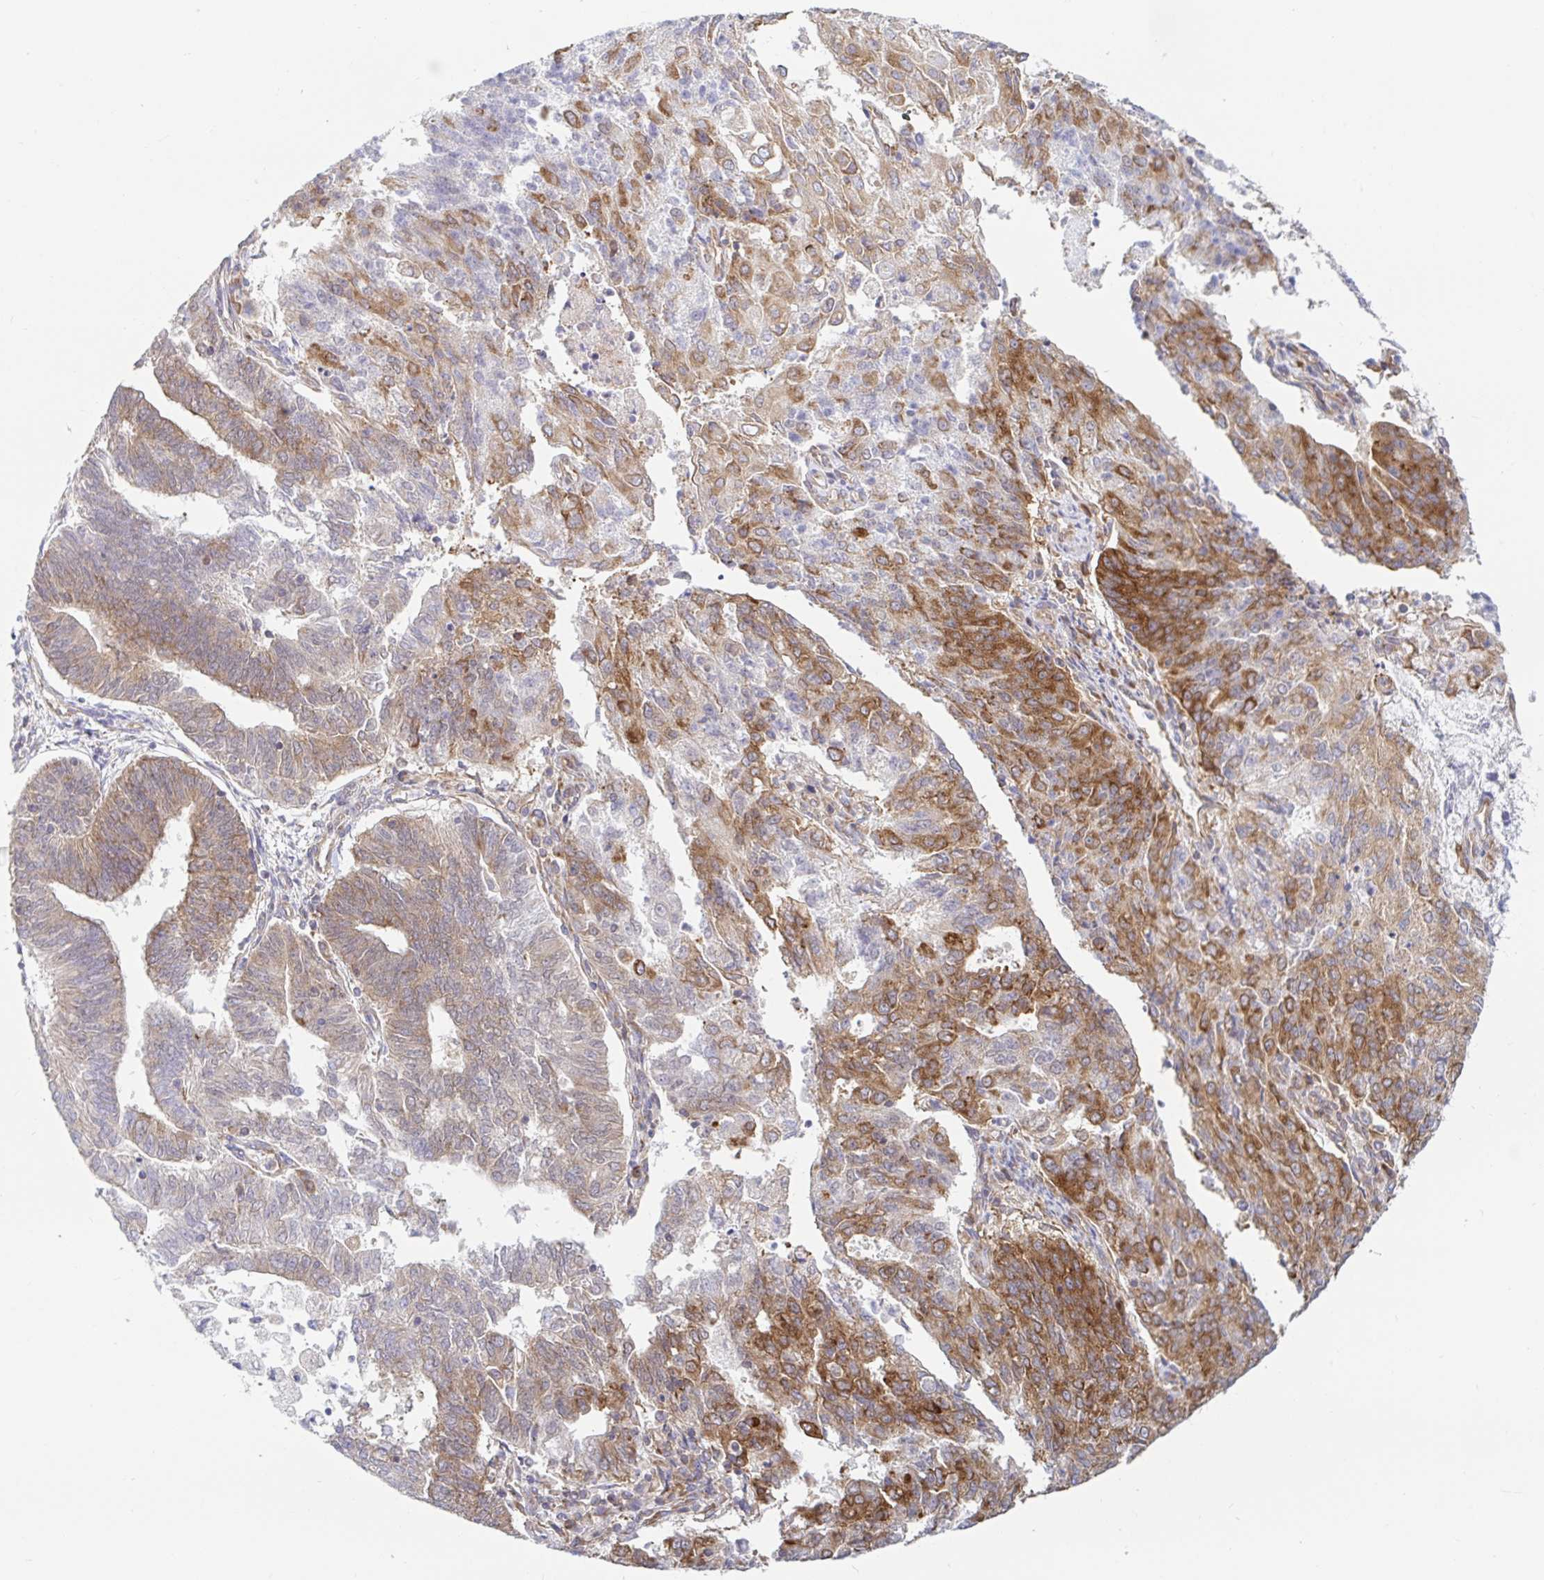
{"staining": {"intensity": "moderate", "quantity": "25%-75%", "location": "cytoplasmic/membranous"}, "tissue": "endometrial cancer", "cell_type": "Tumor cells", "image_type": "cancer", "snomed": [{"axis": "morphology", "description": "Adenocarcinoma, NOS"}, {"axis": "topography", "description": "Endometrium"}], "caption": "Immunohistochemistry (IHC) photomicrograph of human adenocarcinoma (endometrial) stained for a protein (brown), which demonstrates medium levels of moderate cytoplasmic/membranous expression in about 25%-75% of tumor cells.", "gene": "LARP1", "patient": {"sex": "female", "age": 82}}